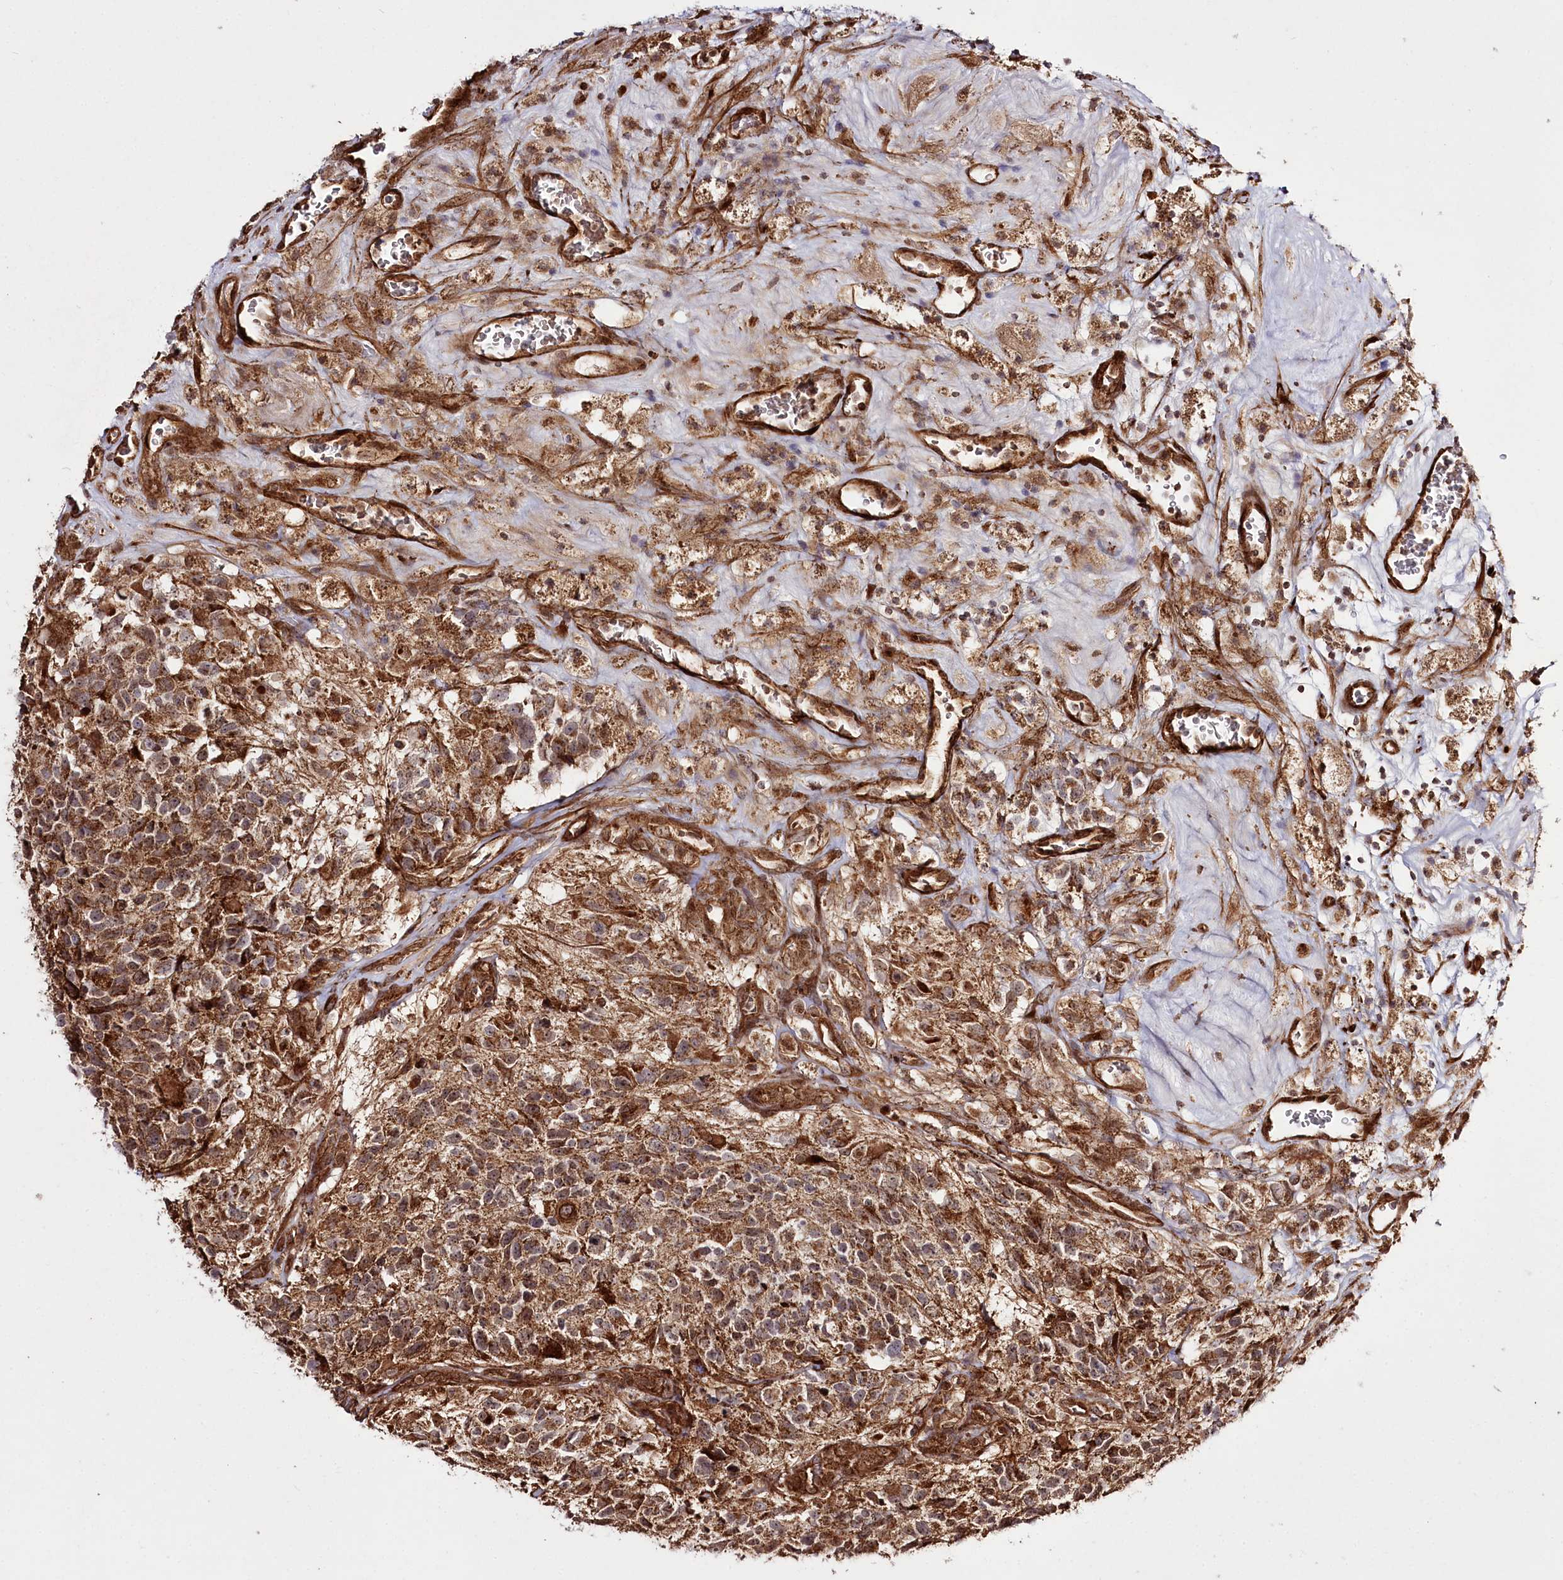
{"staining": {"intensity": "moderate", "quantity": ">75%", "location": "cytoplasmic/membranous"}, "tissue": "glioma", "cell_type": "Tumor cells", "image_type": "cancer", "snomed": [{"axis": "morphology", "description": "Glioma, malignant, High grade"}, {"axis": "topography", "description": "Brain"}], "caption": "A histopathology image of human malignant high-grade glioma stained for a protein reveals moderate cytoplasmic/membranous brown staining in tumor cells.", "gene": "REXO2", "patient": {"sex": "male", "age": 76}}